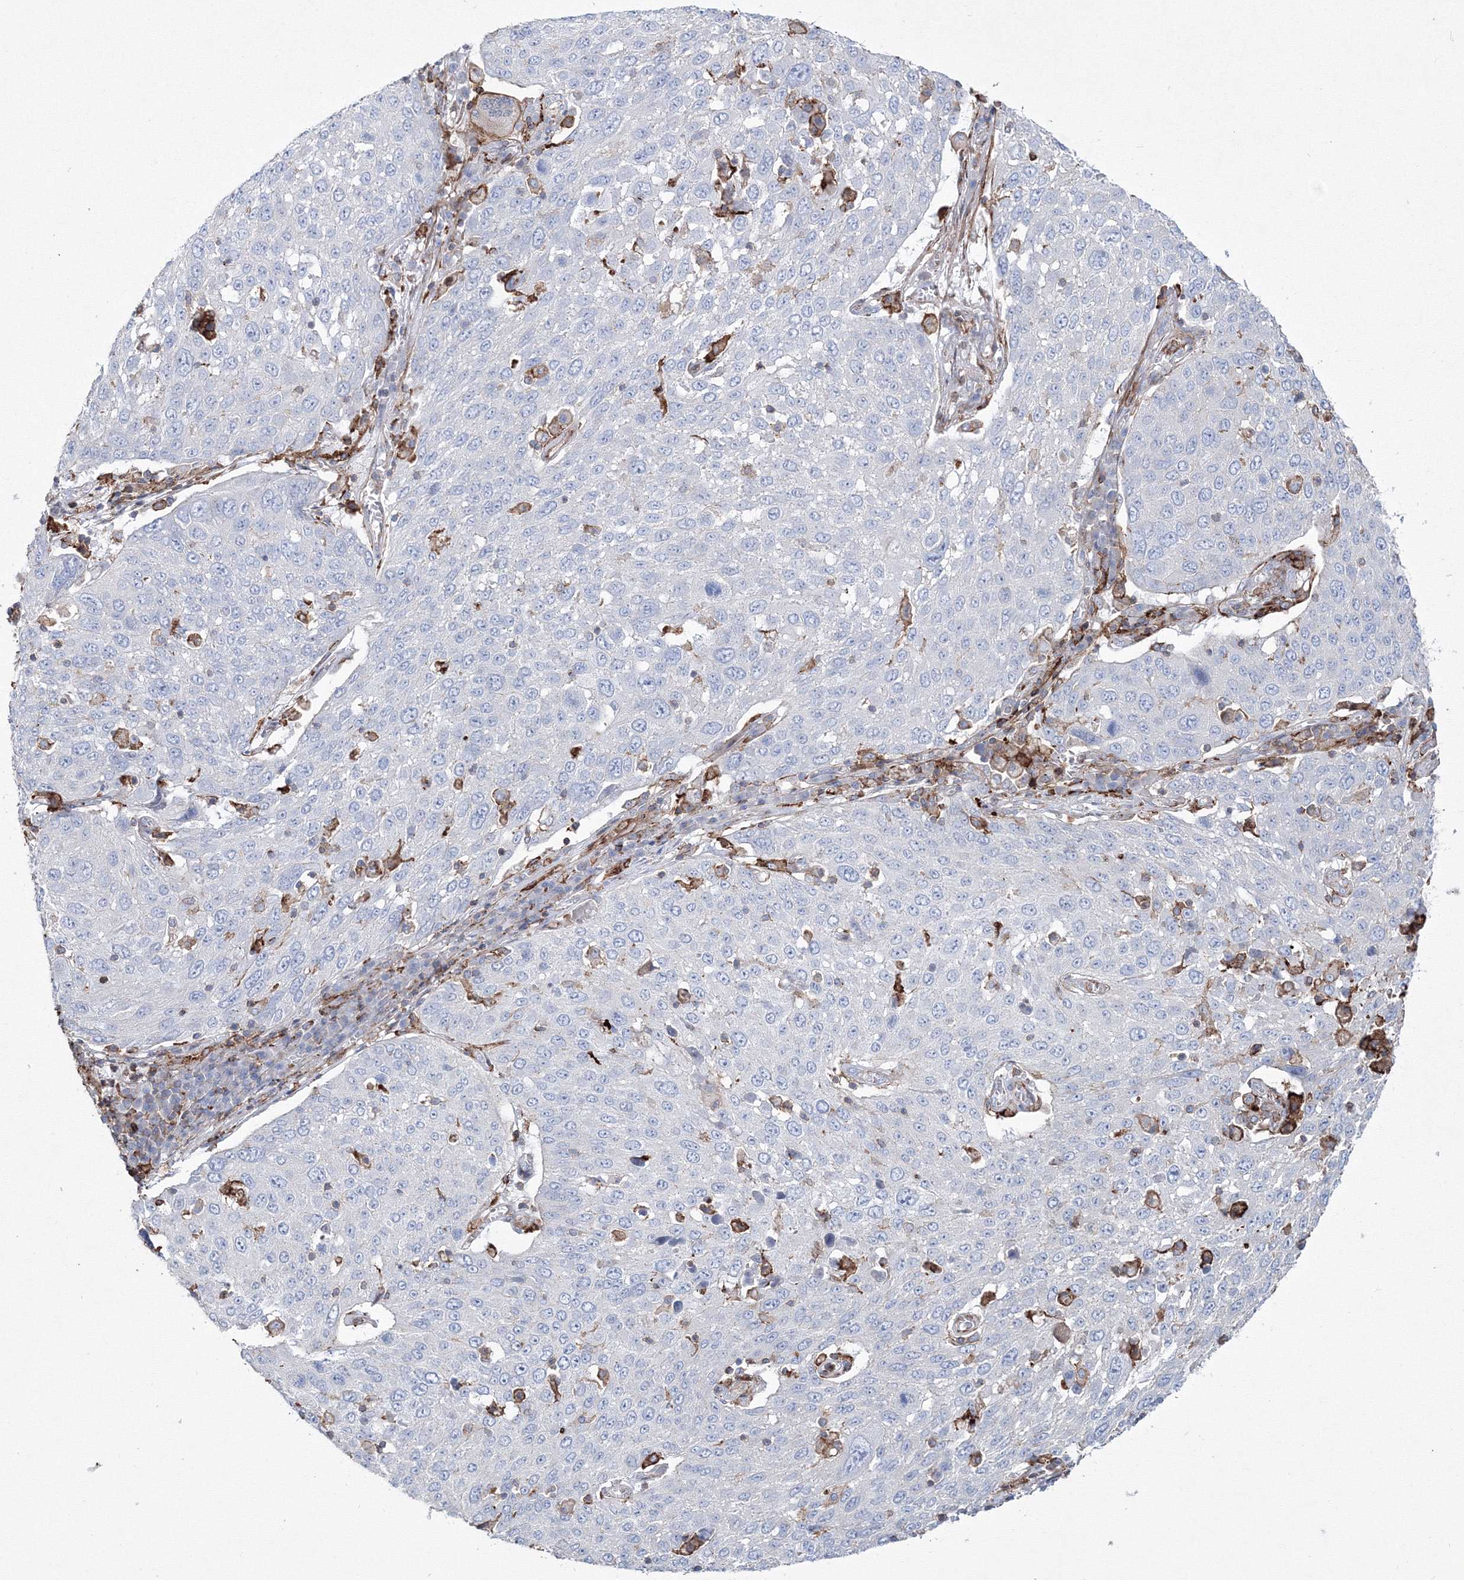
{"staining": {"intensity": "negative", "quantity": "none", "location": "none"}, "tissue": "lung cancer", "cell_type": "Tumor cells", "image_type": "cancer", "snomed": [{"axis": "morphology", "description": "Squamous cell carcinoma, NOS"}, {"axis": "topography", "description": "Lung"}], "caption": "This is an immunohistochemistry photomicrograph of human lung squamous cell carcinoma. There is no positivity in tumor cells.", "gene": "GPR82", "patient": {"sex": "male", "age": 65}}